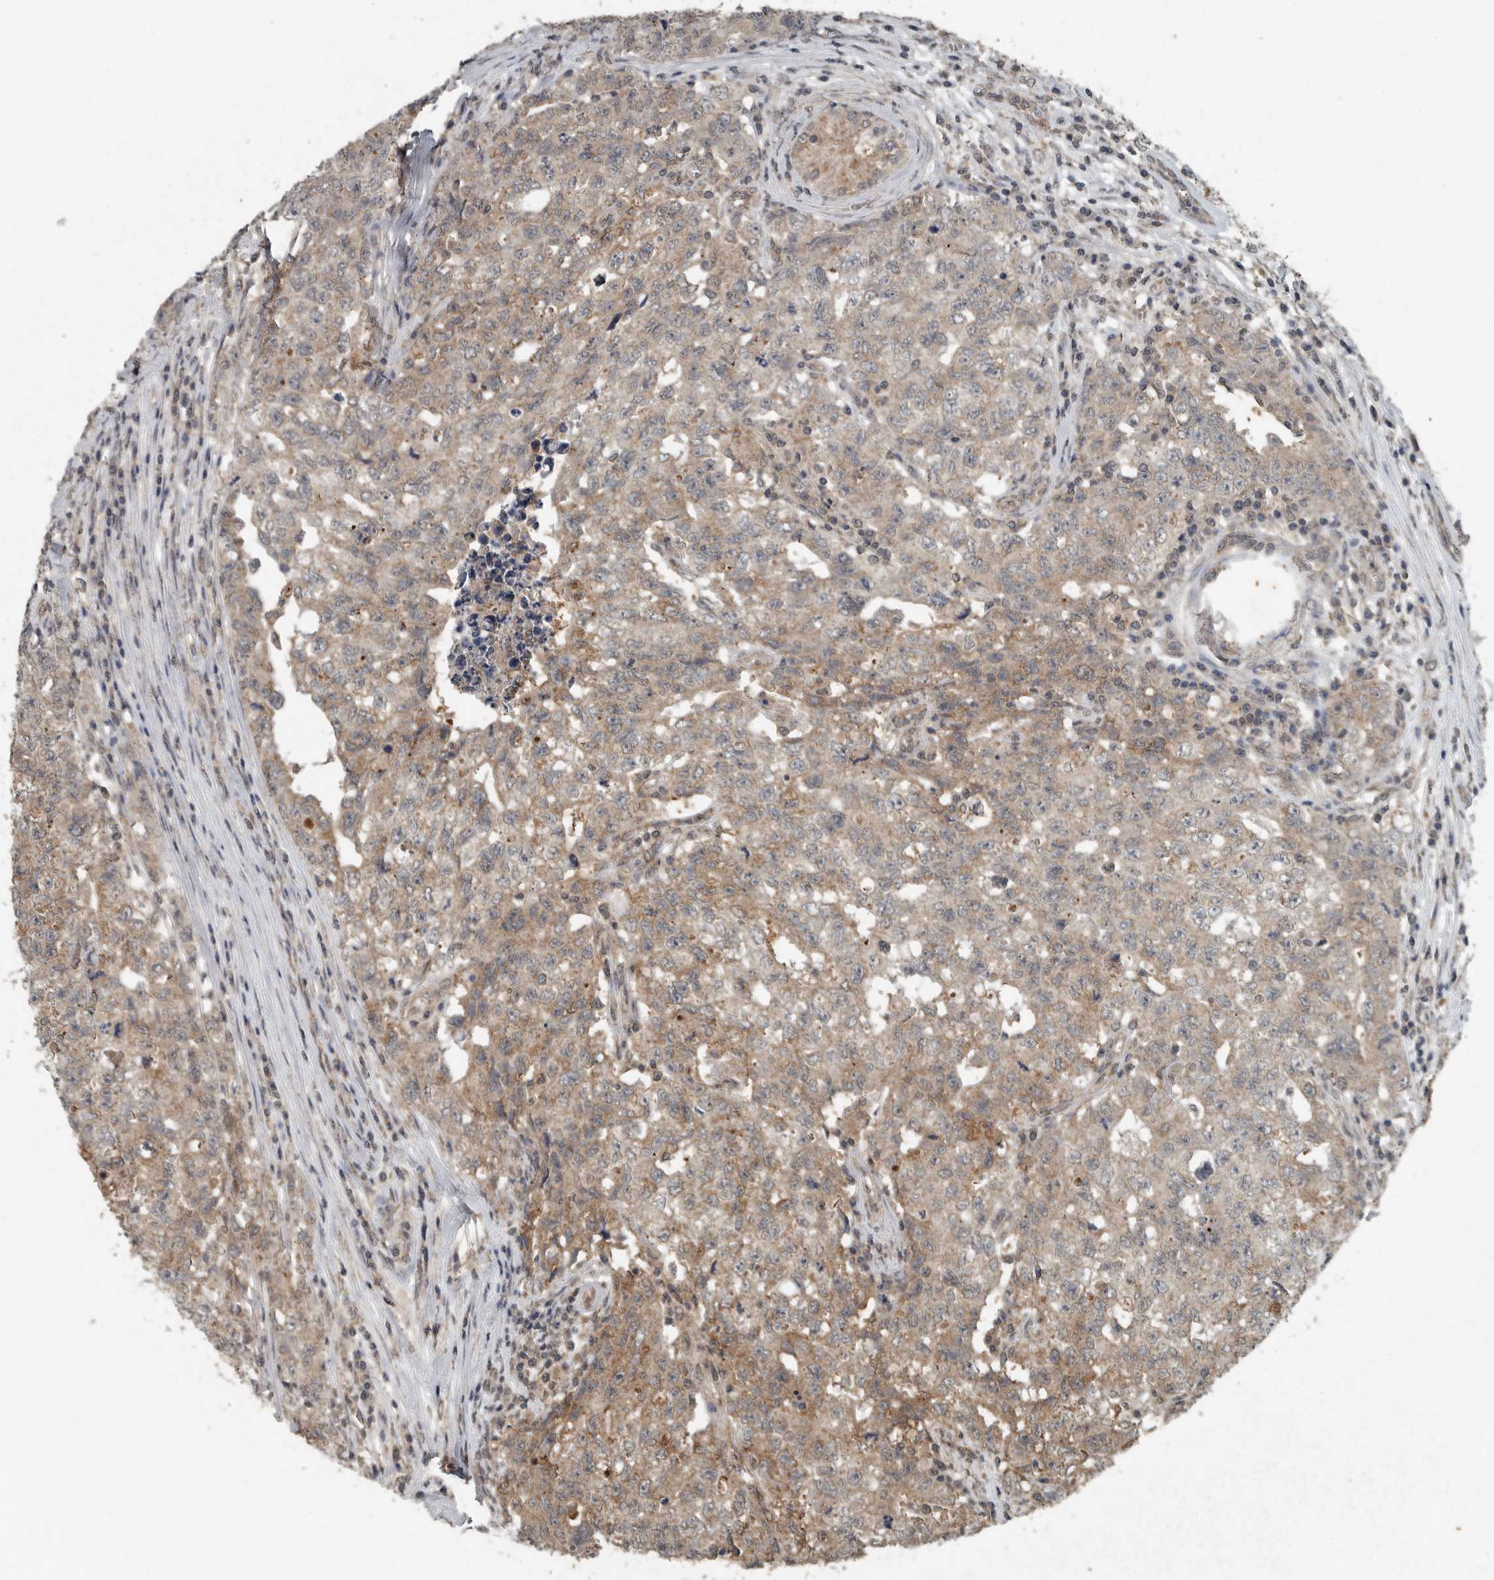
{"staining": {"intensity": "weak", "quantity": "25%-75%", "location": "cytoplasmic/membranous"}, "tissue": "testis cancer", "cell_type": "Tumor cells", "image_type": "cancer", "snomed": [{"axis": "morphology", "description": "Carcinoma, Embryonal, NOS"}, {"axis": "topography", "description": "Testis"}], "caption": "This is an image of IHC staining of testis embryonal carcinoma, which shows weak positivity in the cytoplasmic/membranous of tumor cells.", "gene": "IL6ST", "patient": {"sex": "male", "age": 28}}